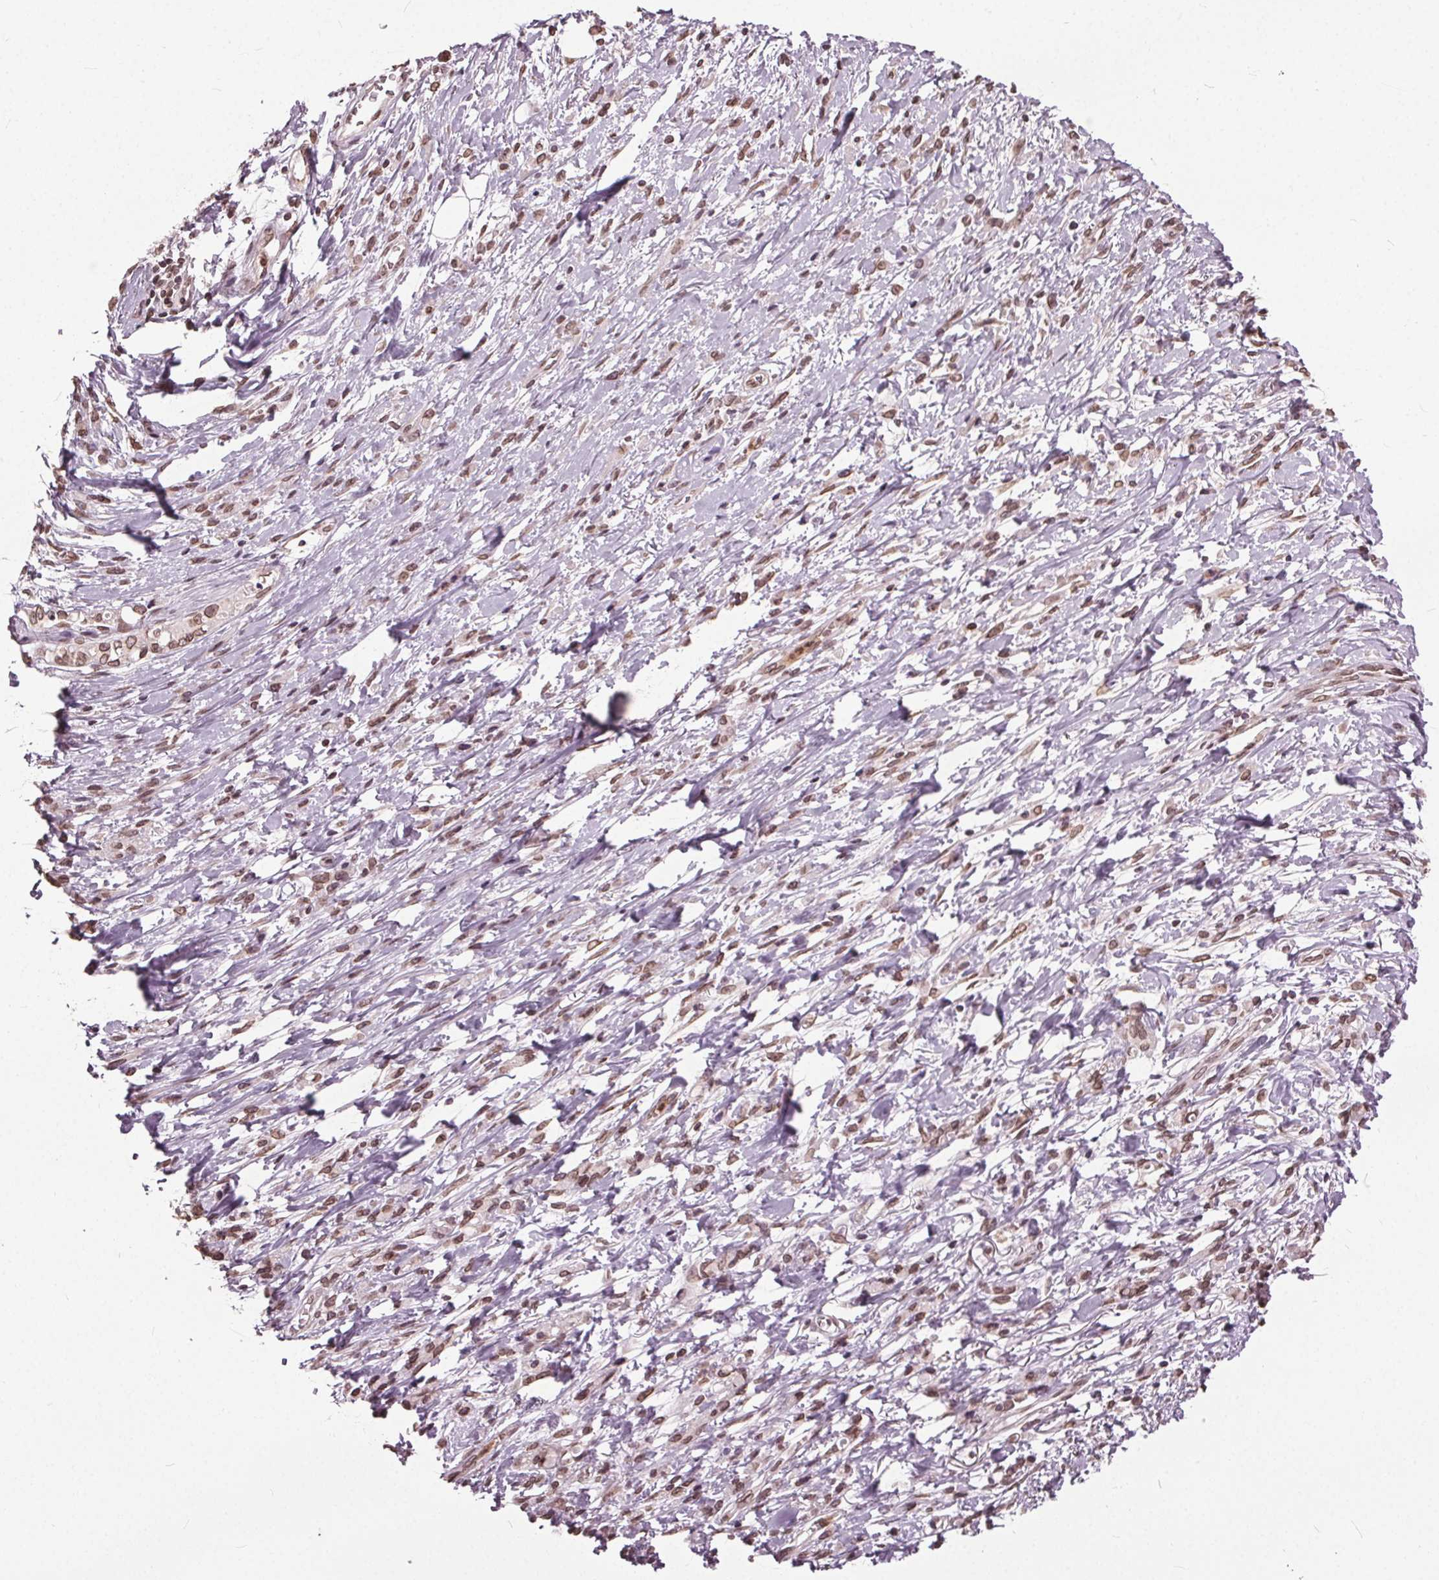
{"staining": {"intensity": "moderate", "quantity": ">75%", "location": "cytoplasmic/membranous,nuclear"}, "tissue": "stomach cancer", "cell_type": "Tumor cells", "image_type": "cancer", "snomed": [{"axis": "morphology", "description": "Adenocarcinoma, NOS"}, {"axis": "topography", "description": "Stomach"}], "caption": "Stomach cancer (adenocarcinoma) was stained to show a protein in brown. There is medium levels of moderate cytoplasmic/membranous and nuclear positivity in about >75% of tumor cells.", "gene": "TTC39C", "patient": {"sex": "female", "age": 84}}